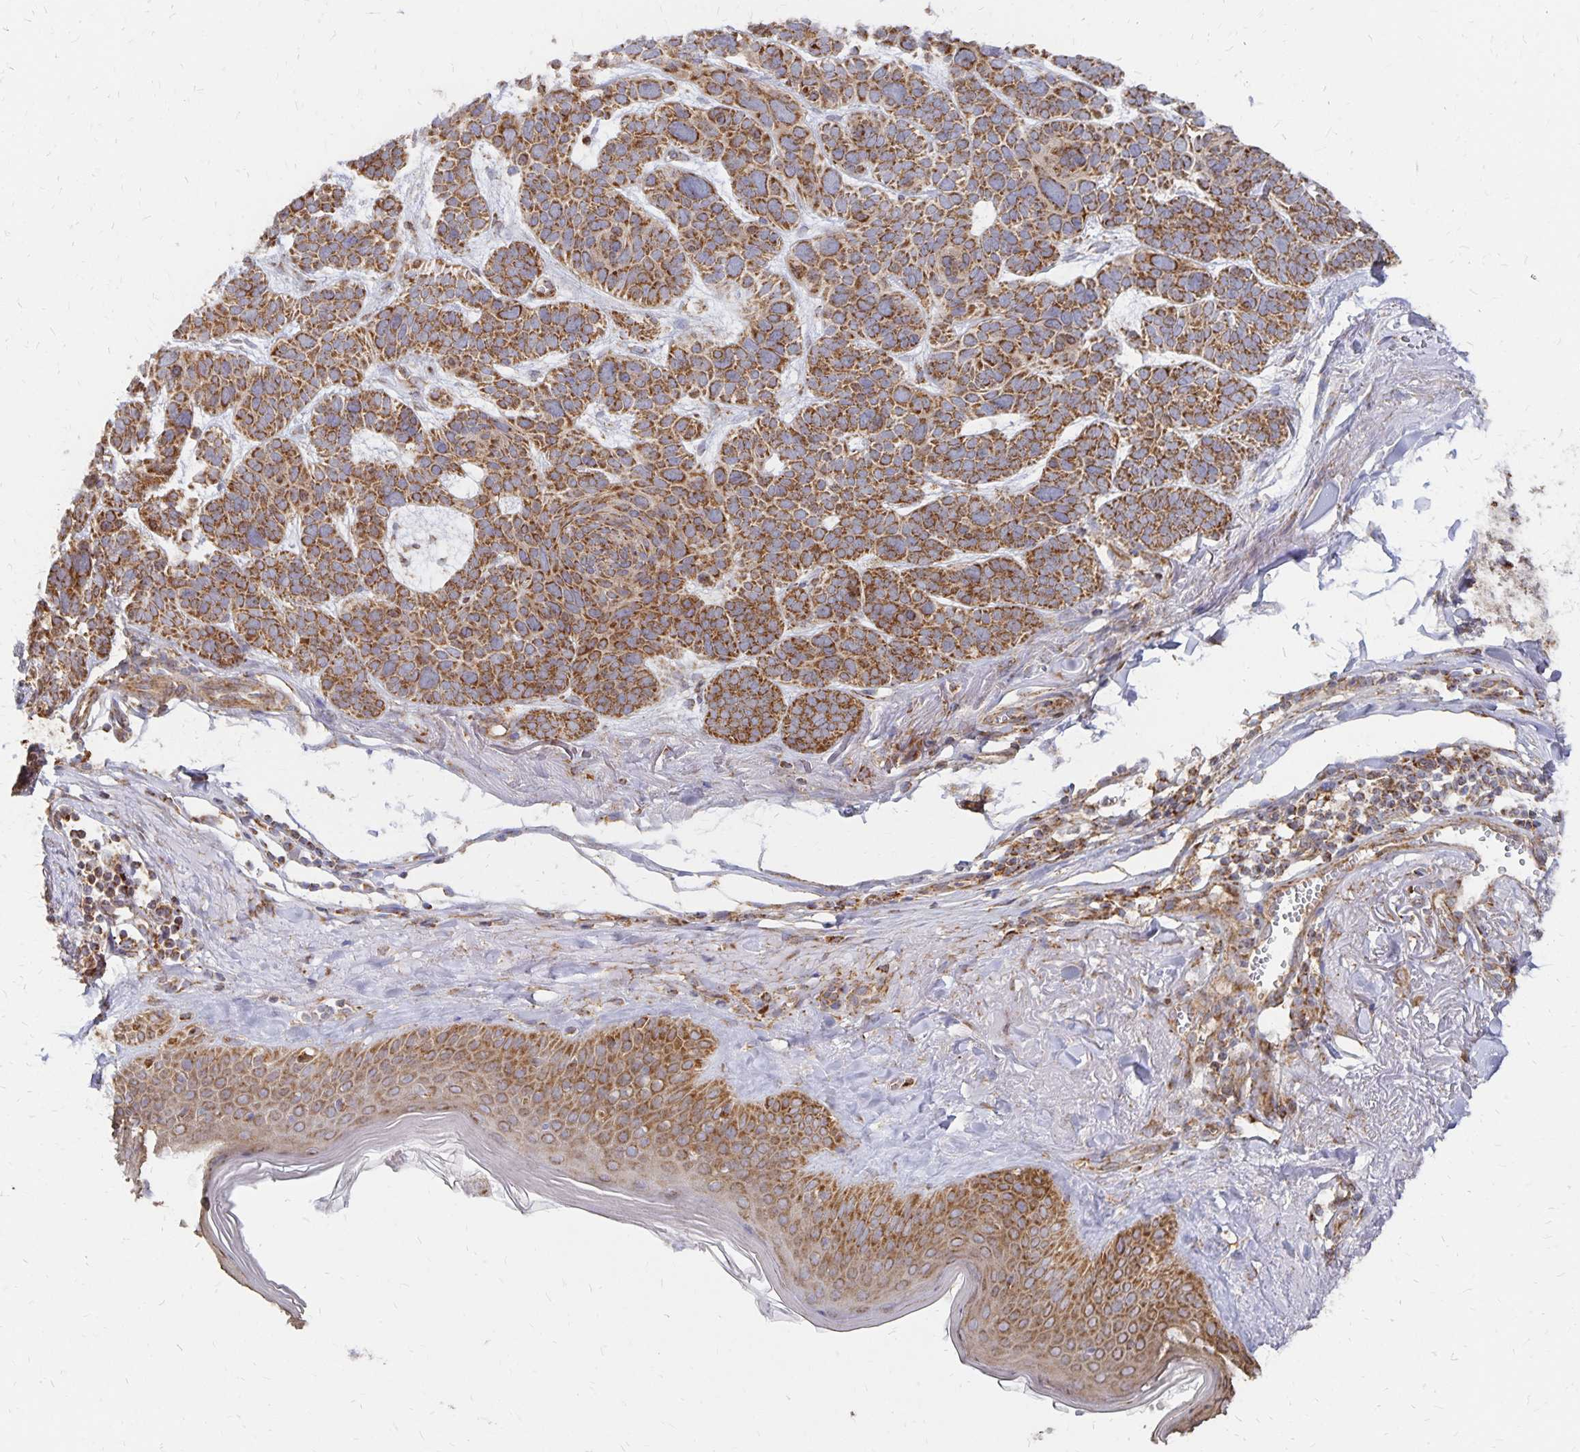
{"staining": {"intensity": "strong", "quantity": ">75%", "location": "cytoplasmic/membranous"}, "tissue": "skin cancer", "cell_type": "Tumor cells", "image_type": "cancer", "snomed": [{"axis": "morphology", "description": "Basal cell carcinoma"}, {"axis": "morphology", "description": "BCC, low aggressive"}, {"axis": "topography", "description": "Skin"}, {"axis": "topography", "description": "Skin of face"}], "caption": "DAB (3,3'-diaminobenzidine) immunohistochemical staining of skin cancer shows strong cytoplasmic/membranous protein staining in approximately >75% of tumor cells. Immunohistochemistry (ihc) stains the protein of interest in brown and the nuclei are stained blue.", "gene": "STOML2", "patient": {"sex": "male", "age": 73}}